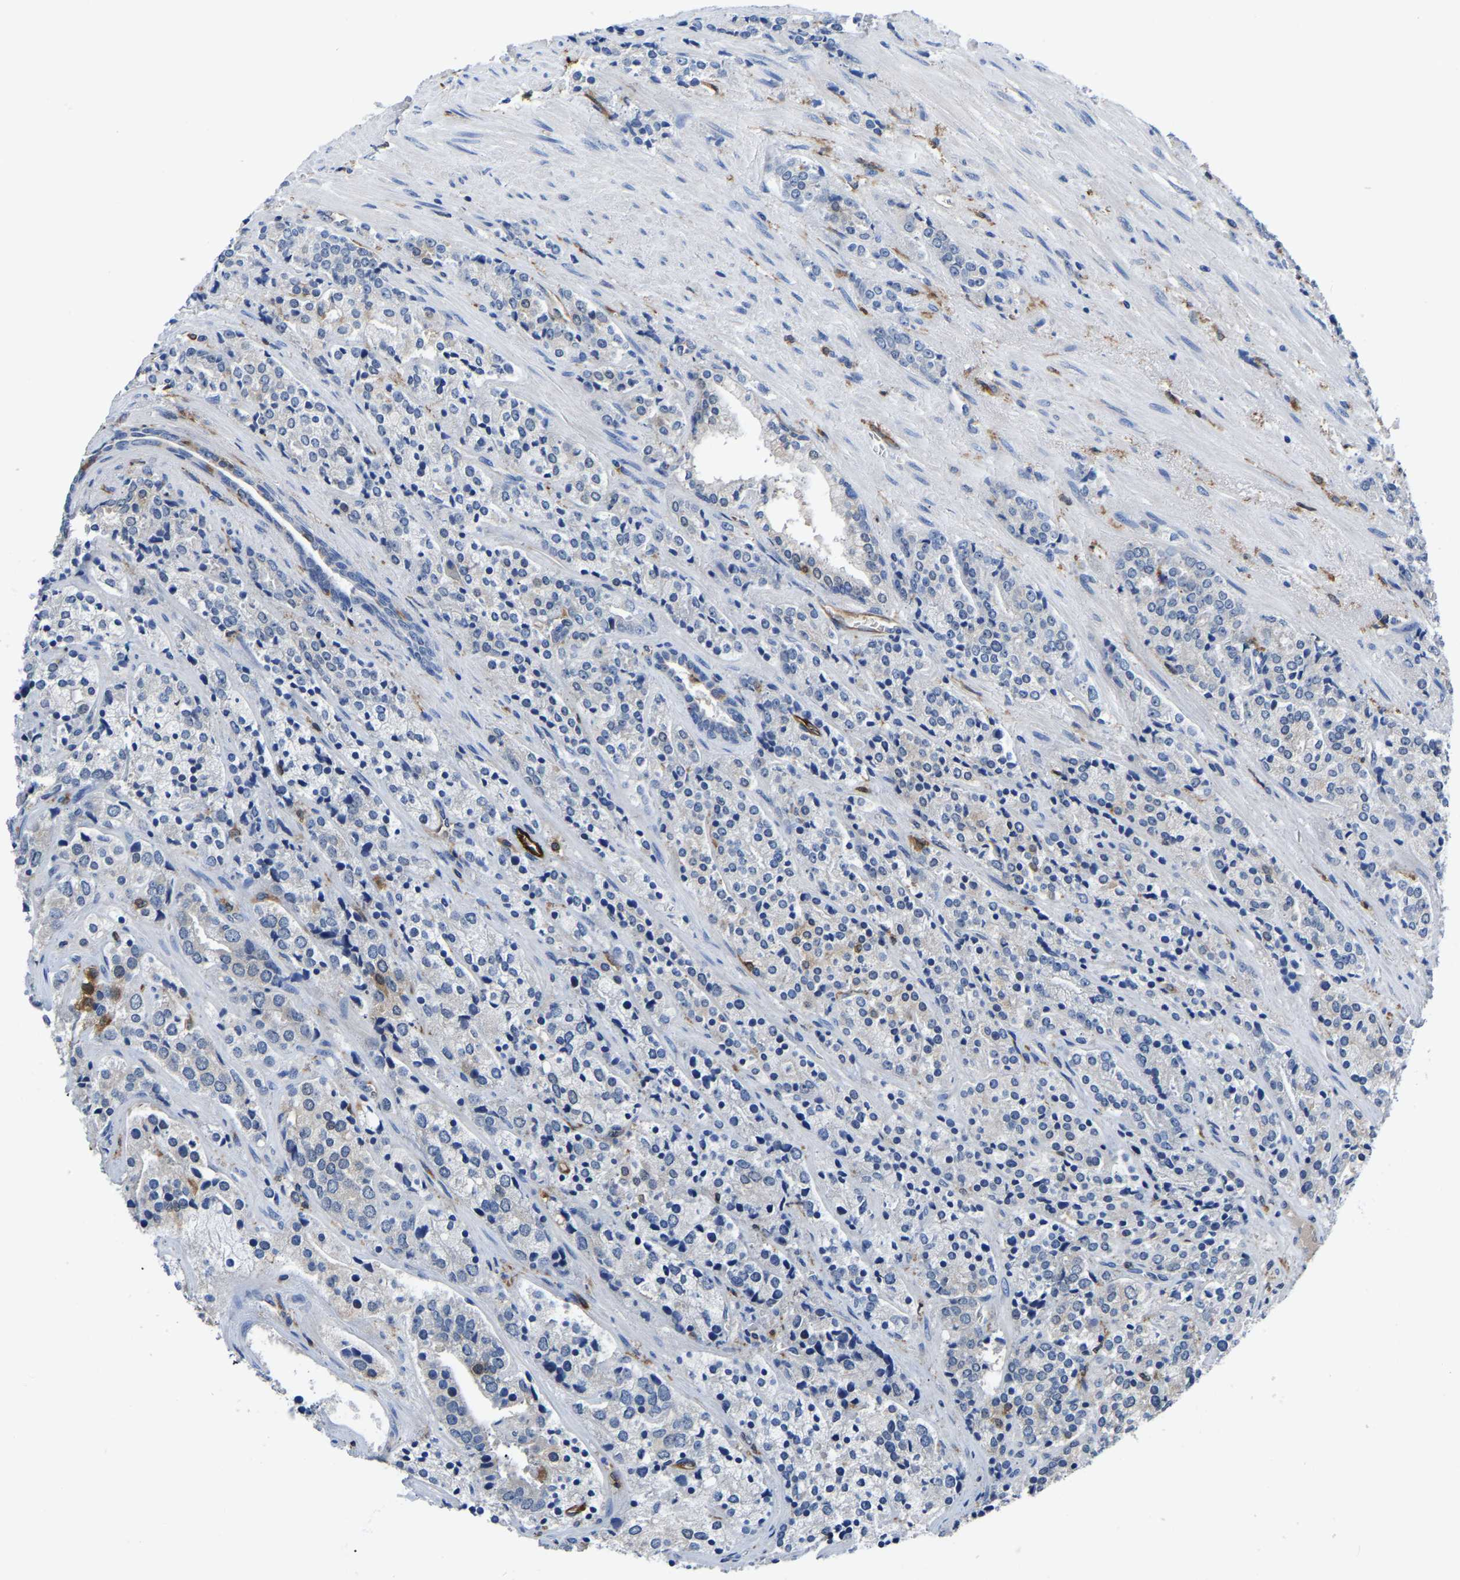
{"staining": {"intensity": "negative", "quantity": "none", "location": "none"}, "tissue": "prostate cancer", "cell_type": "Tumor cells", "image_type": "cancer", "snomed": [{"axis": "morphology", "description": "Adenocarcinoma, High grade"}, {"axis": "topography", "description": "Prostate"}], "caption": "IHC image of neoplastic tissue: prostate cancer (high-grade adenocarcinoma) stained with DAB (3,3'-diaminobenzidine) shows no significant protein expression in tumor cells. (DAB IHC visualized using brightfield microscopy, high magnification).", "gene": "ATG2B", "patient": {"sex": "male", "age": 71}}